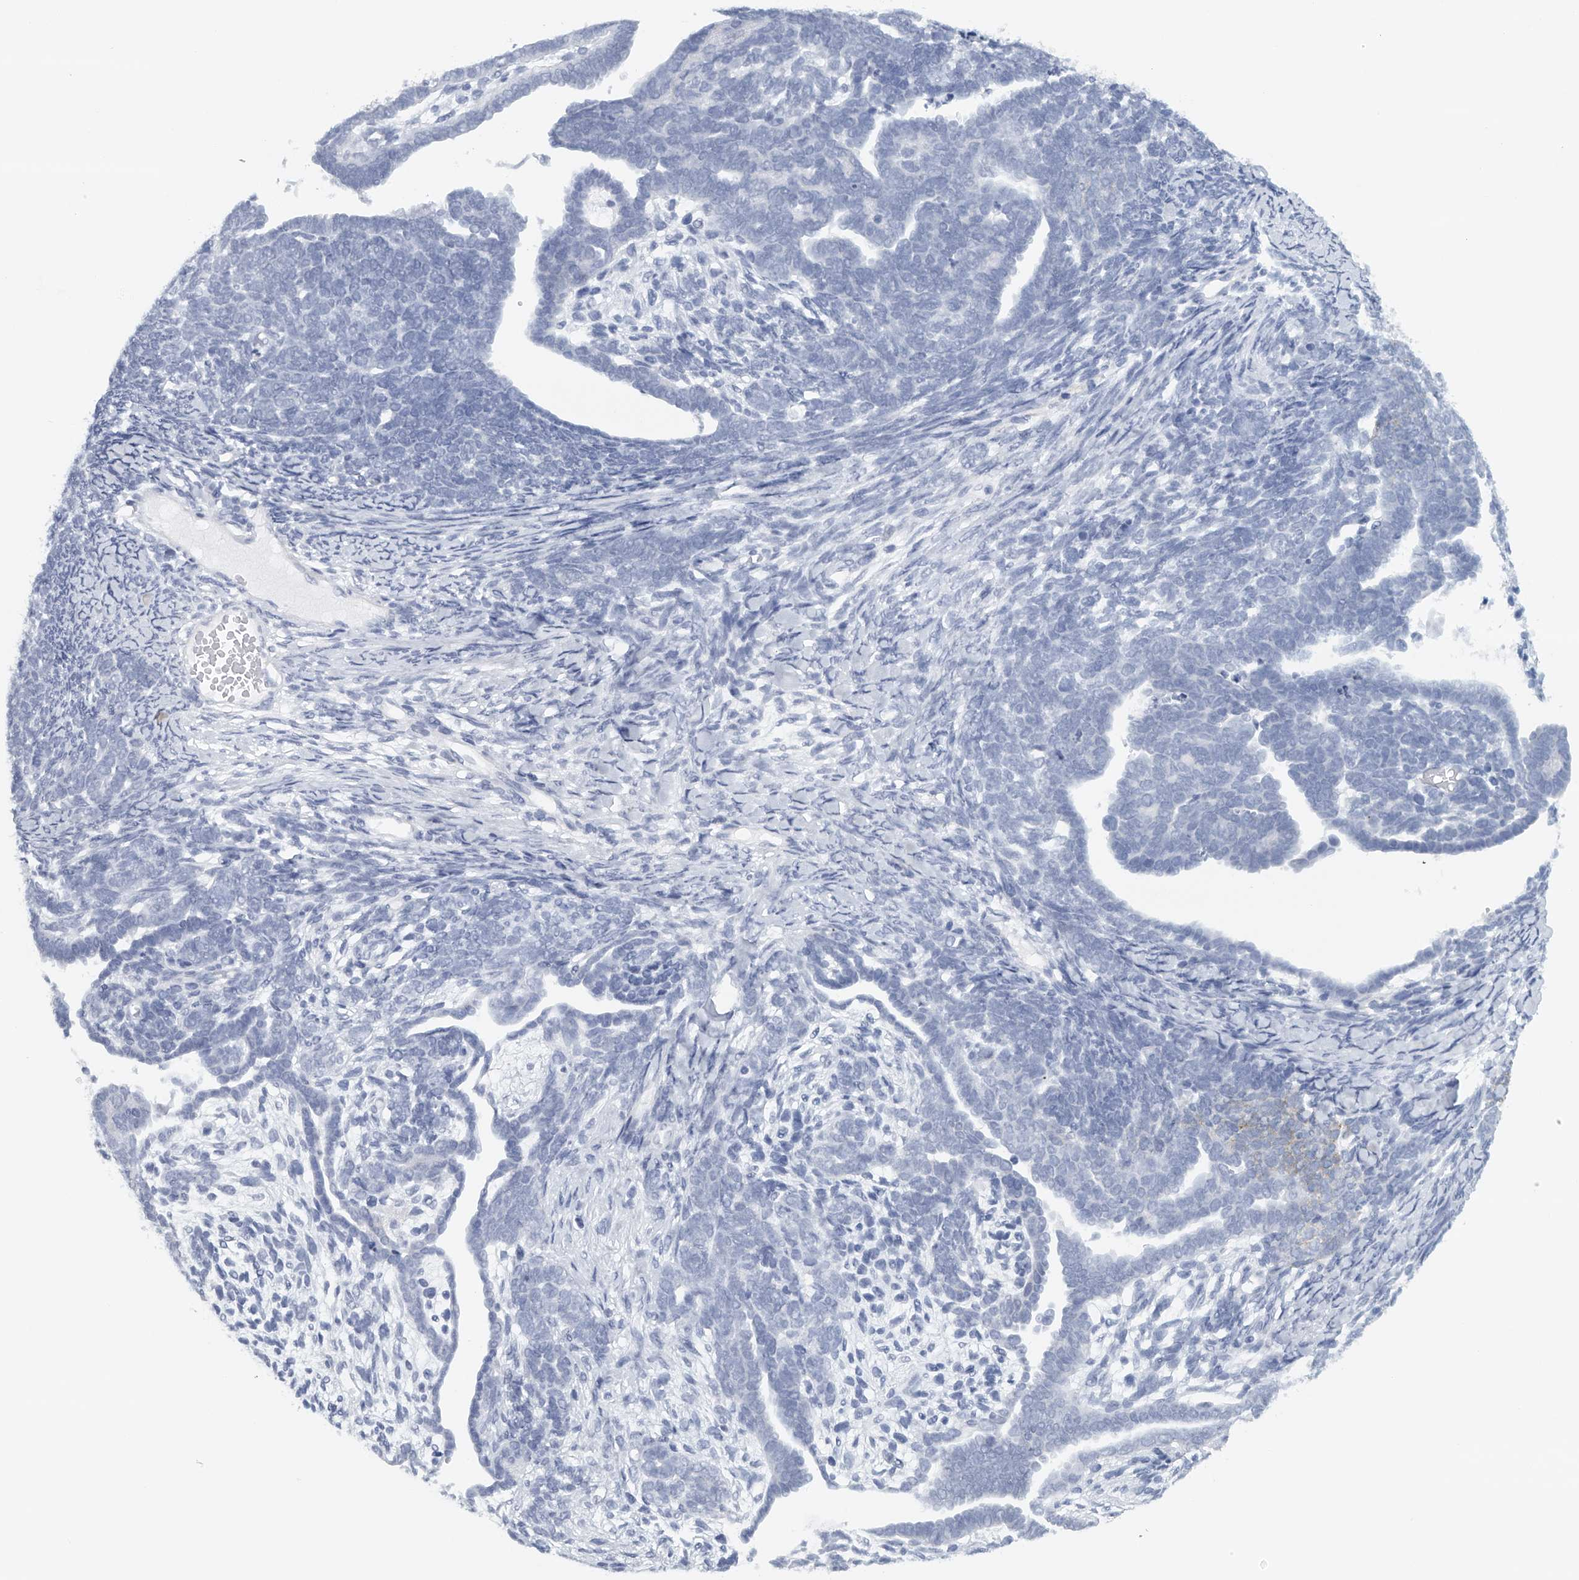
{"staining": {"intensity": "negative", "quantity": "none", "location": "none"}, "tissue": "endometrial cancer", "cell_type": "Tumor cells", "image_type": "cancer", "snomed": [{"axis": "morphology", "description": "Neoplasm, malignant, NOS"}, {"axis": "topography", "description": "Endometrium"}], "caption": "This photomicrograph is of neoplasm (malignant) (endometrial) stained with immunohistochemistry to label a protein in brown with the nuclei are counter-stained blue. There is no staining in tumor cells.", "gene": "FAT2", "patient": {"sex": "female", "age": 74}}